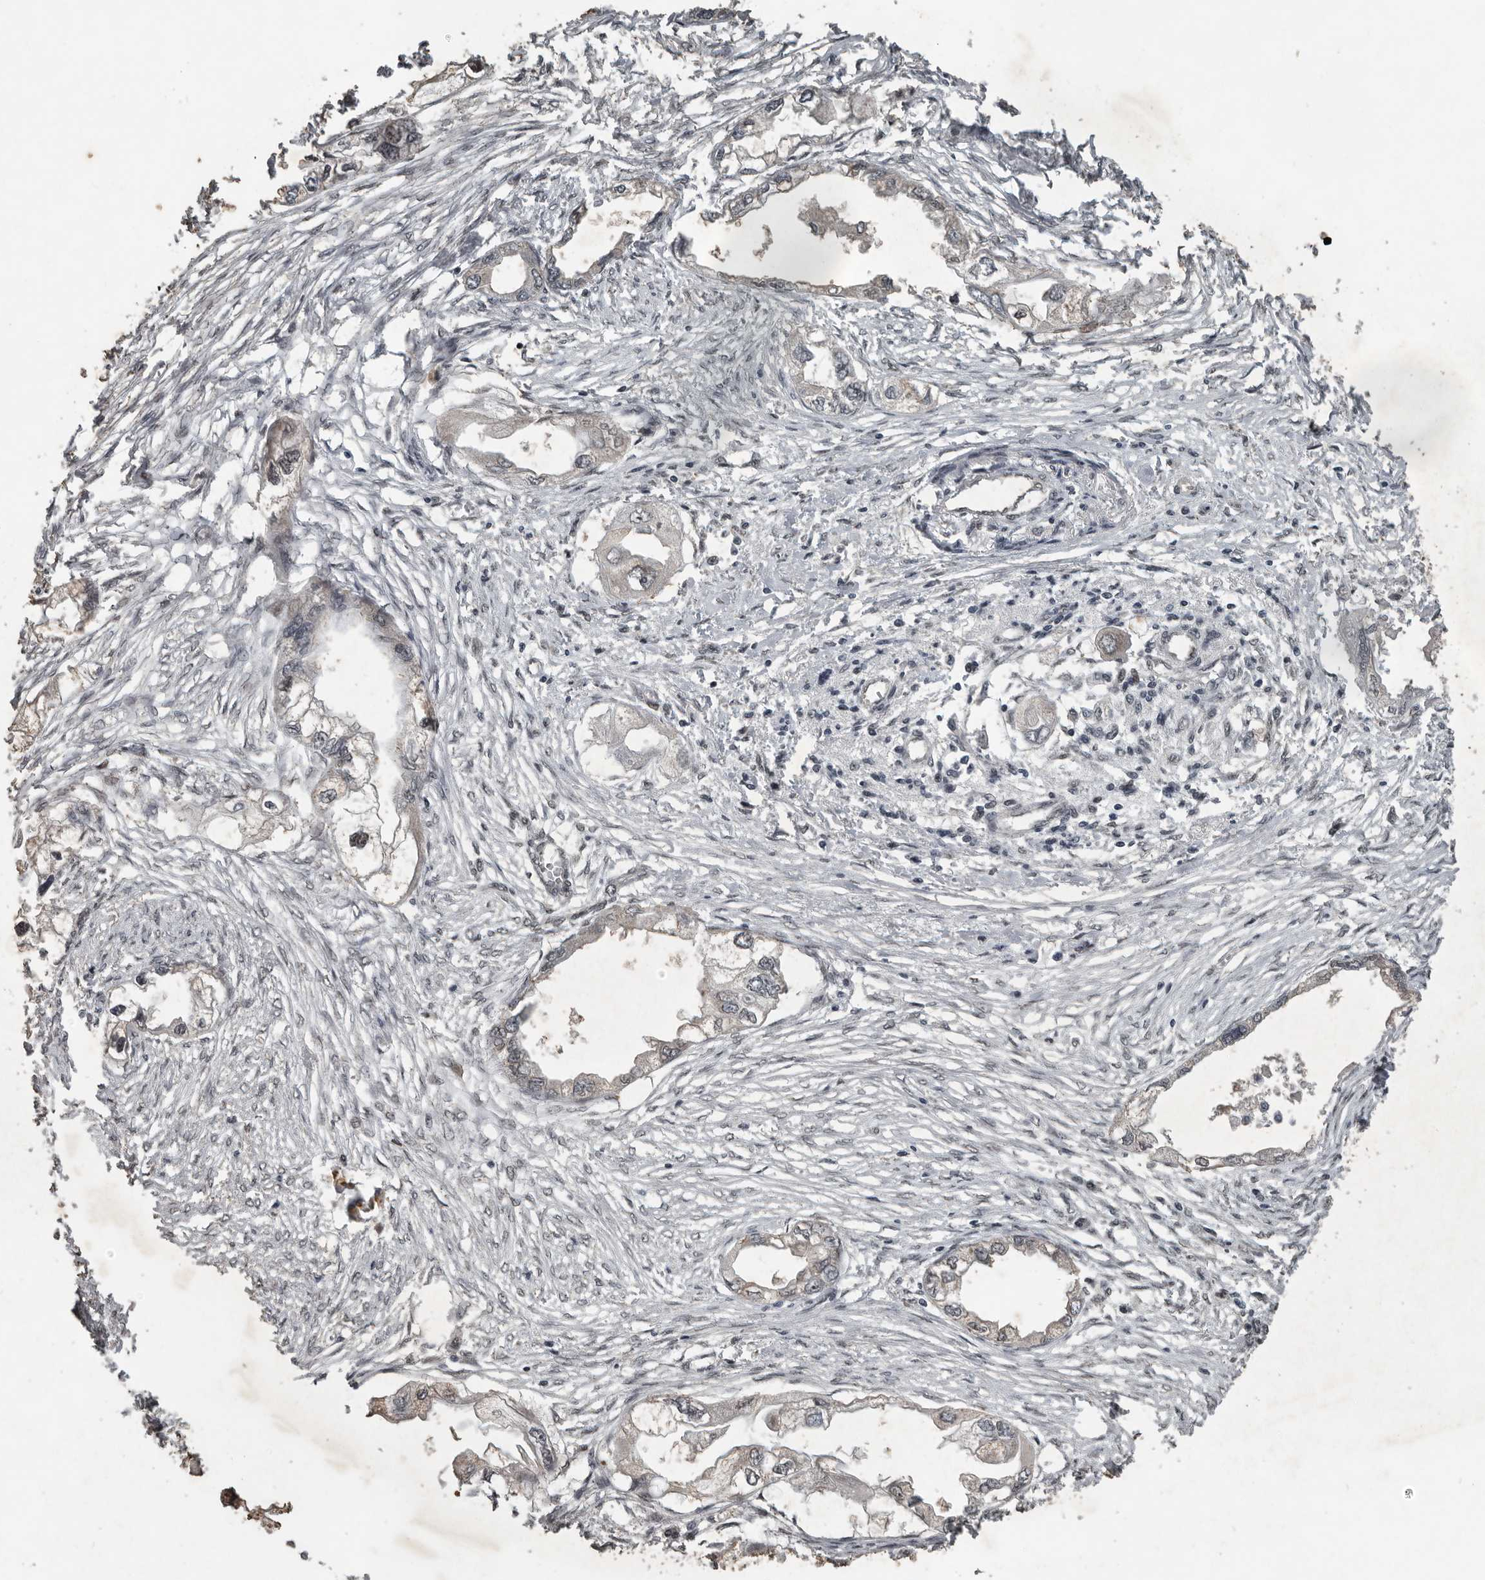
{"staining": {"intensity": "negative", "quantity": "none", "location": "none"}, "tissue": "endometrial cancer", "cell_type": "Tumor cells", "image_type": "cancer", "snomed": [{"axis": "morphology", "description": "Adenocarcinoma, NOS"}, {"axis": "morphology", "description": "Adenocarcinoma, metastatic, NOS"}, {"axis": "topography", "description": "Adipose tissue"}, {"axis": "topography", "description": "Endometrium"}], "caption": "An immunohistochemistry (IHC) image of metastatic adenocarcinoma (endometrial) is shown. There is no staining in tumor cells of metastatic adenocarcinoma (endometrial).", "gene": "CDC27", "patient": {"sex": "female", "age": 67}}